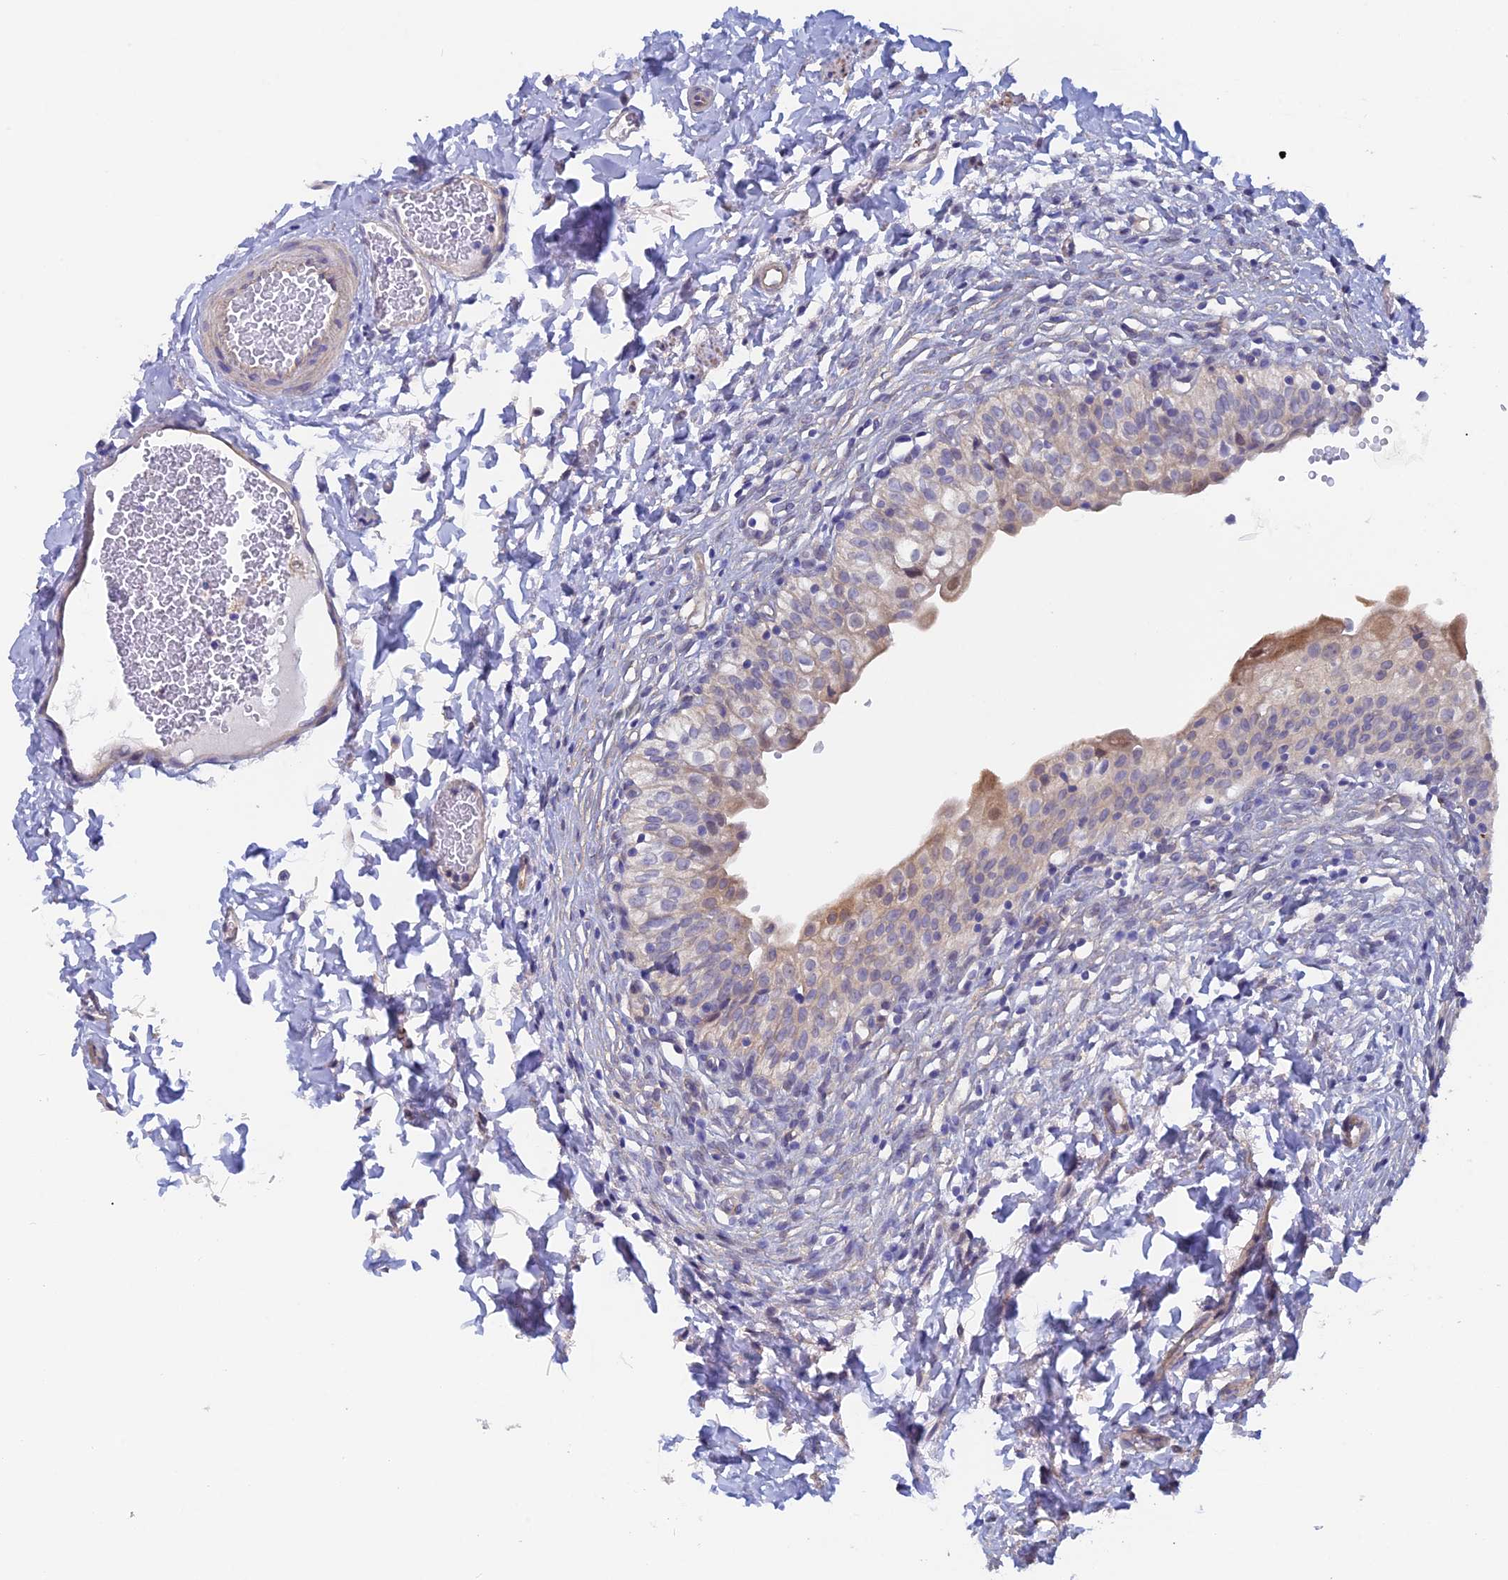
{"staining": {"intensity": "moderate", "quantity": "<25%", "location": "cytoplasmic/membranous"}, "tissue": "urinary bladder", "cell_type": "Urothelial cells", "image_type": "normal", "snomed": [{"axis": "morphology", "description": "Normal tissue, NOS"}, {"axis": "topography", "description": "Urinary bladder"}], "caption": "Immunohistochemical staining of benign urinary bladder shows low levels of moderate cytoplasmic/membranous staining in approximately <25% of urothelial cells.", "gene": "FZR1", "patient": {"sex": "male", "age": 55}}